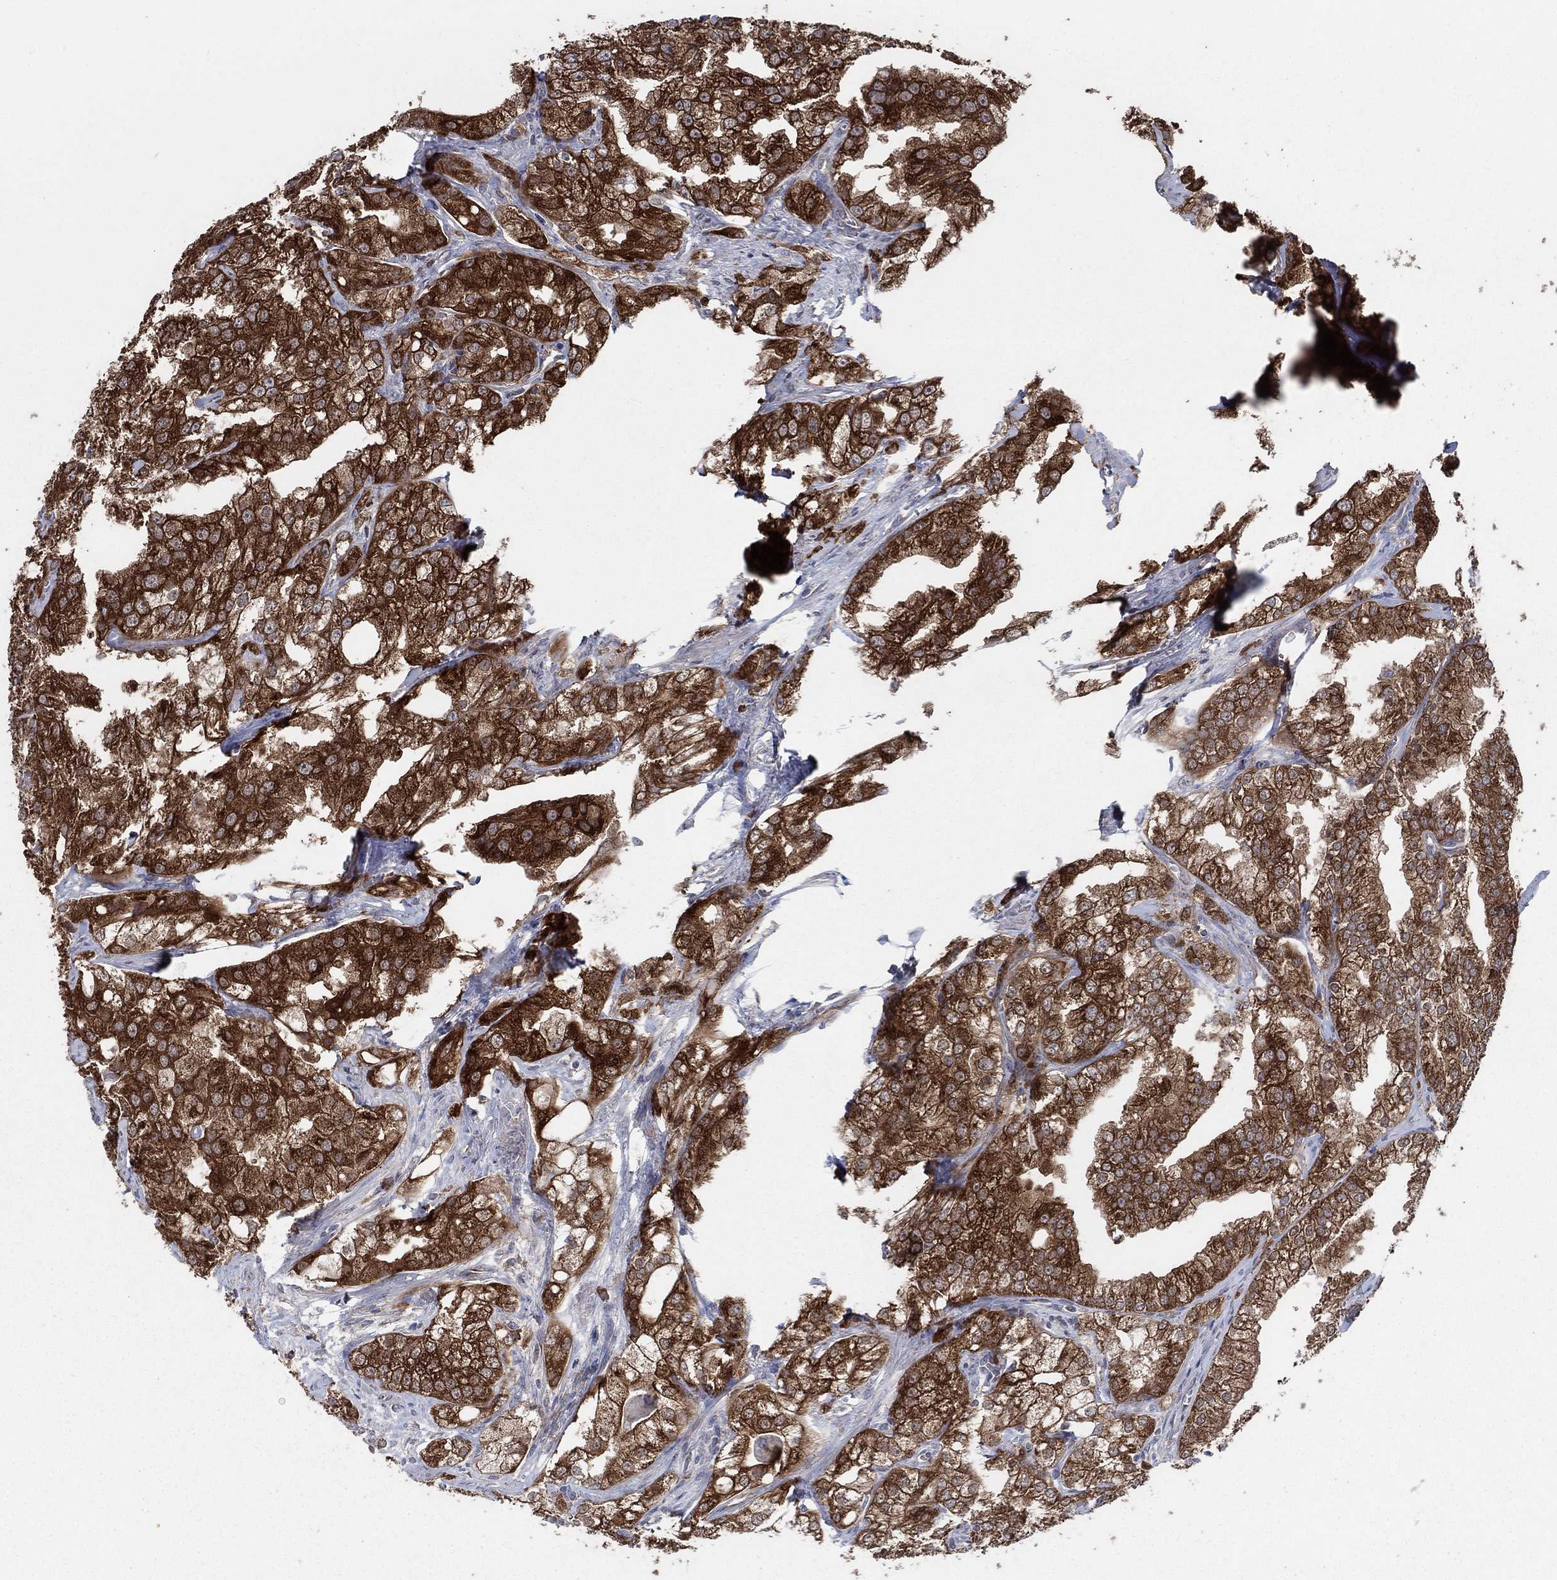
{"staining": {"intensity": "strong", "quantity": "25%-75%", "location": "cytoplasmic/membranous"}, "tissue": "prostate cancer", "cell_type": "Tumor cells", "image_type": "cancer", "snomed": [{"axis": "morphology", "description": "Adenocarcinoma, NOS"}, {"axis": "topography", "description": "Prostate"}], "caption": "Brown immunohistochemical staining in human prostate cancer (adenocarcinoma) displays strong cytoplasmic/membranous positivity in about 25%-75% of tumor cells. The protein is stained brown, and the nuclei are stained in blue (DAB IHC with brightfield microscopy, high magnification).", "gene": "HID1", "patient": {"sex": "male", "age": 70}}